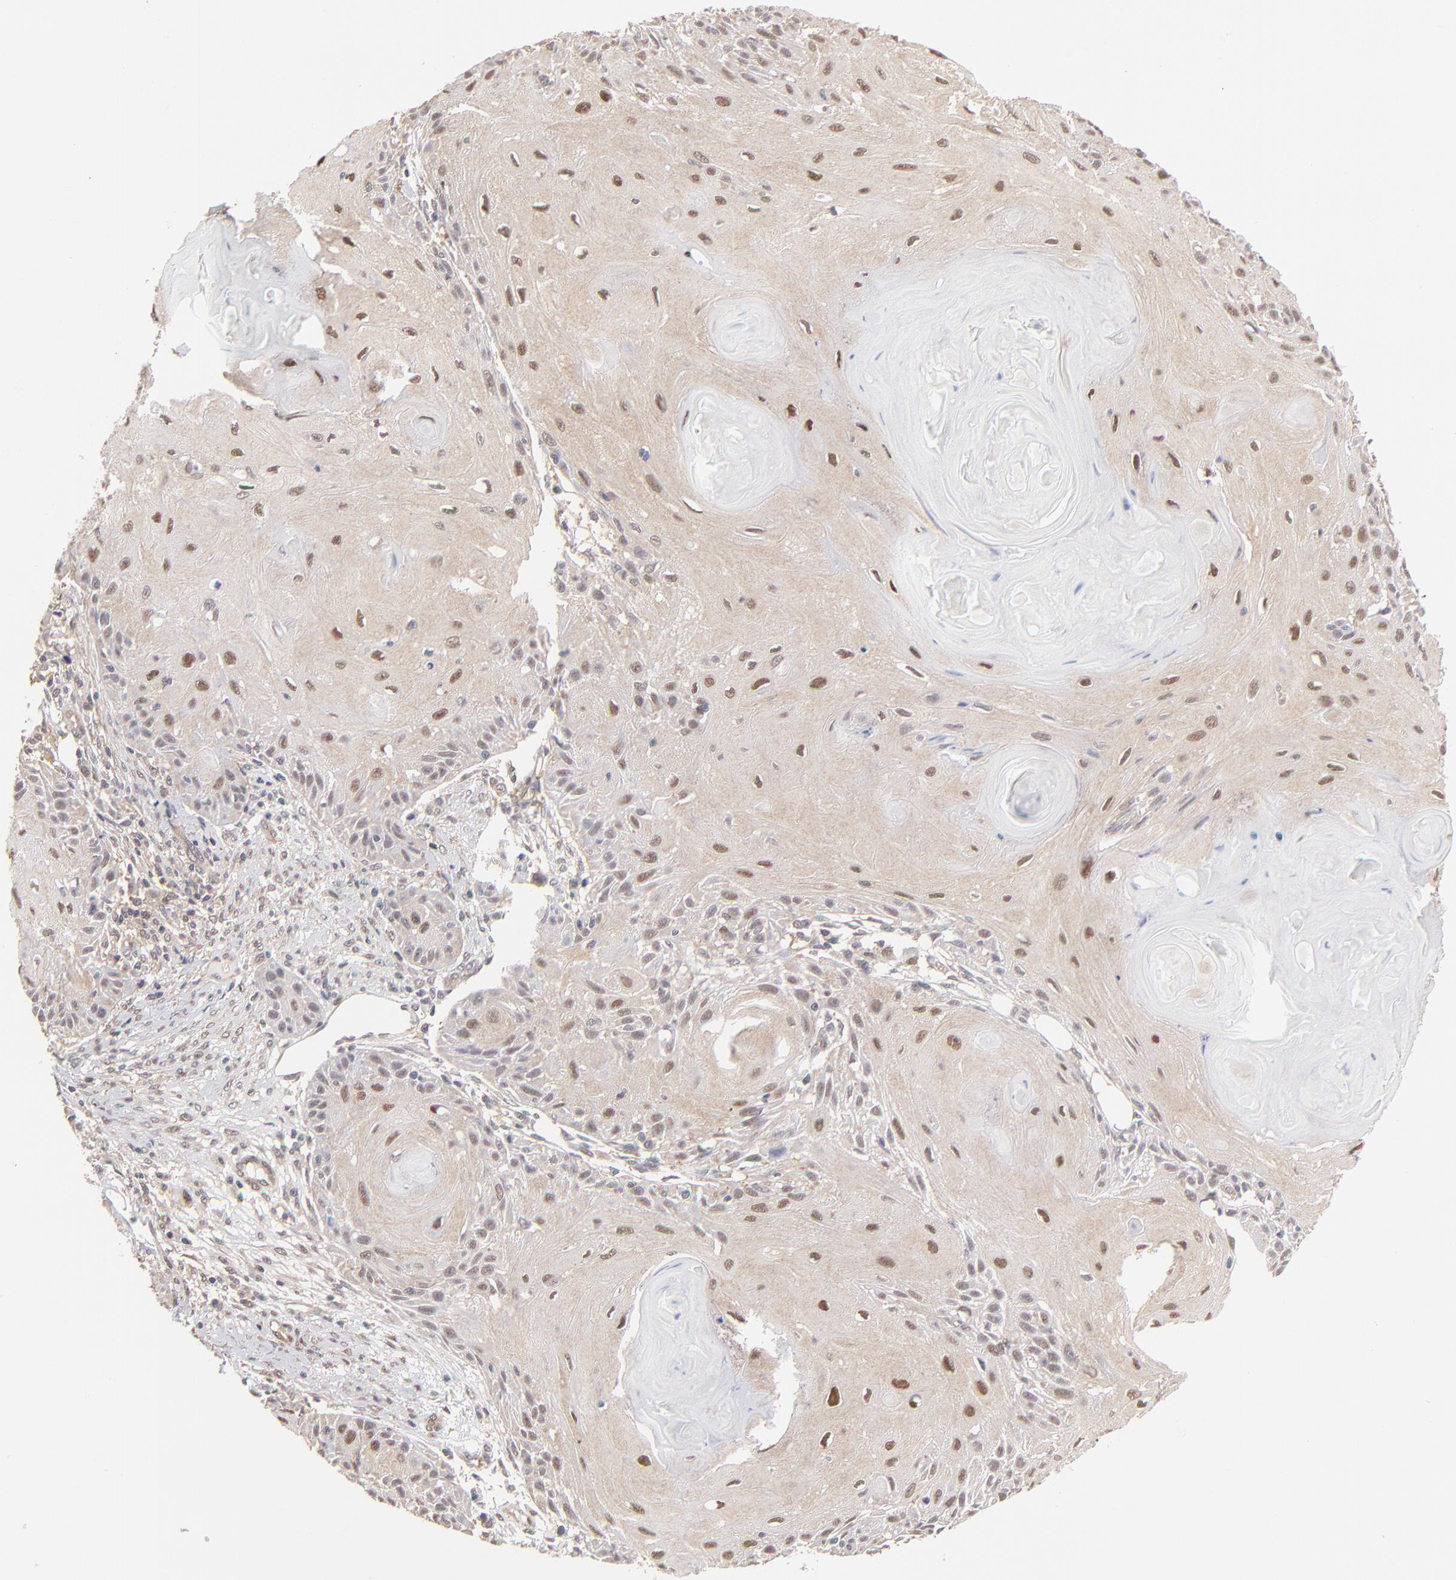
{"staining": {"intensity": "moderate", "quantity": "25%-75%", "location": "nuclear"}, "tissue": "skin cancer", "cell_type": "Tumor cells", "image_type": "cancer", "snomed": [{"axis": "morphology", "description": "Squamous cell carcinoma, NOS"}, {"axis": "topography", "description": "Skin"}], "caption": "This is an image of immunohistochemistry (IHC) staining of skin squamous cell carcinoma, which shows moderate staining in the nuclear of tumor cells.", "gene": "PSMC4", "patient": {"sex": "female", "age": 88}}